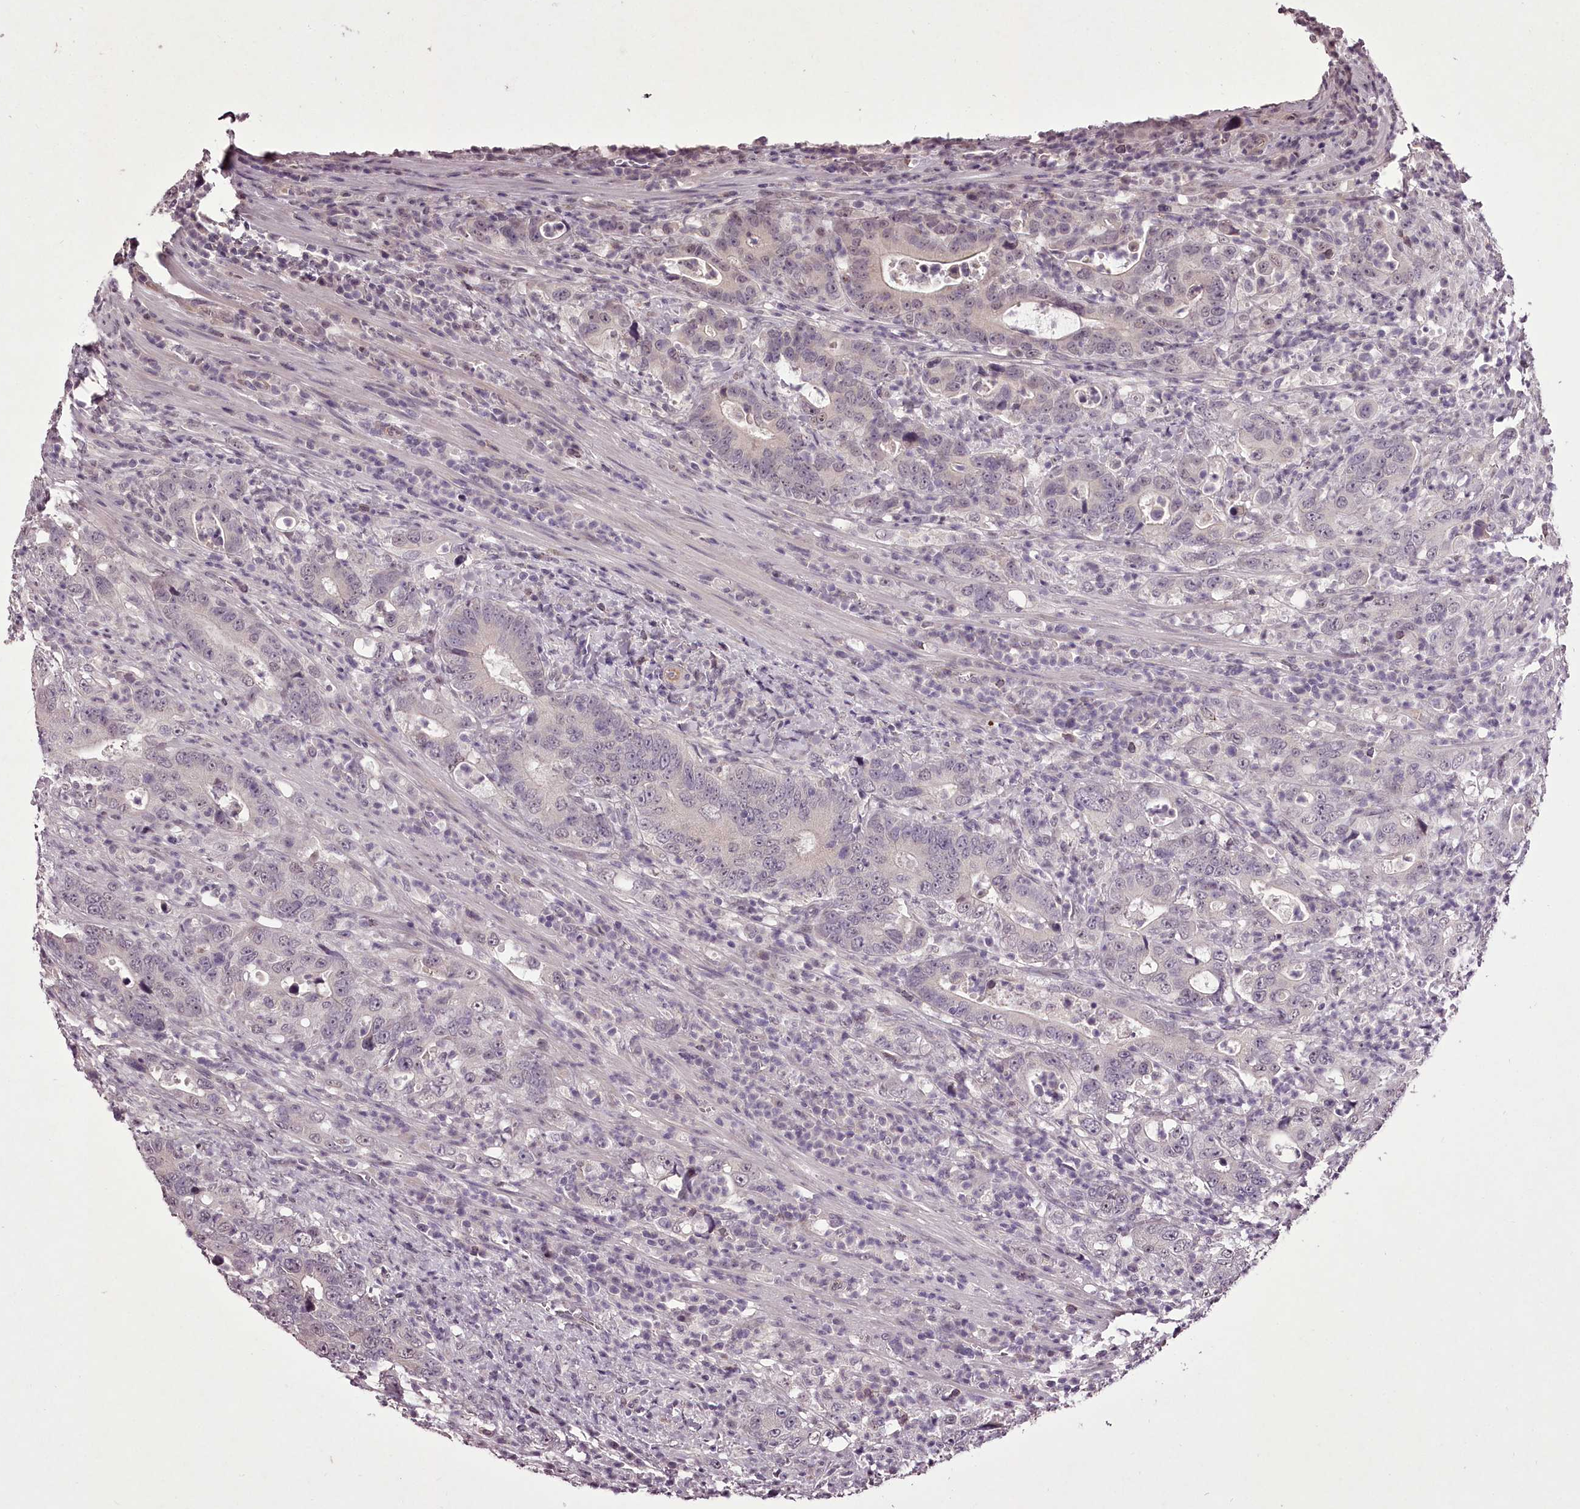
{"staining": {"intensity": "negative", "quantity": "none", "location": "none"}, "tissue": "colorectal cancer", "cell_type": "Tumor cells", "image_type": "cancer", "snomed": [{"axis": "morphology", "description": "Adenocarcinoma, NOS"}, {"axis": "topography", "description": "Colon"}], "caption": "Immunohistochemistry micrograph of neoplastic tissue: human colorectal adenocarcinoma stained with DAB (3,3'-diaminobenzidine) displays no significant protein positivity in tumor cells.", "gene": "C1orf56", "patient": {"sex": "female", "age": 75}}